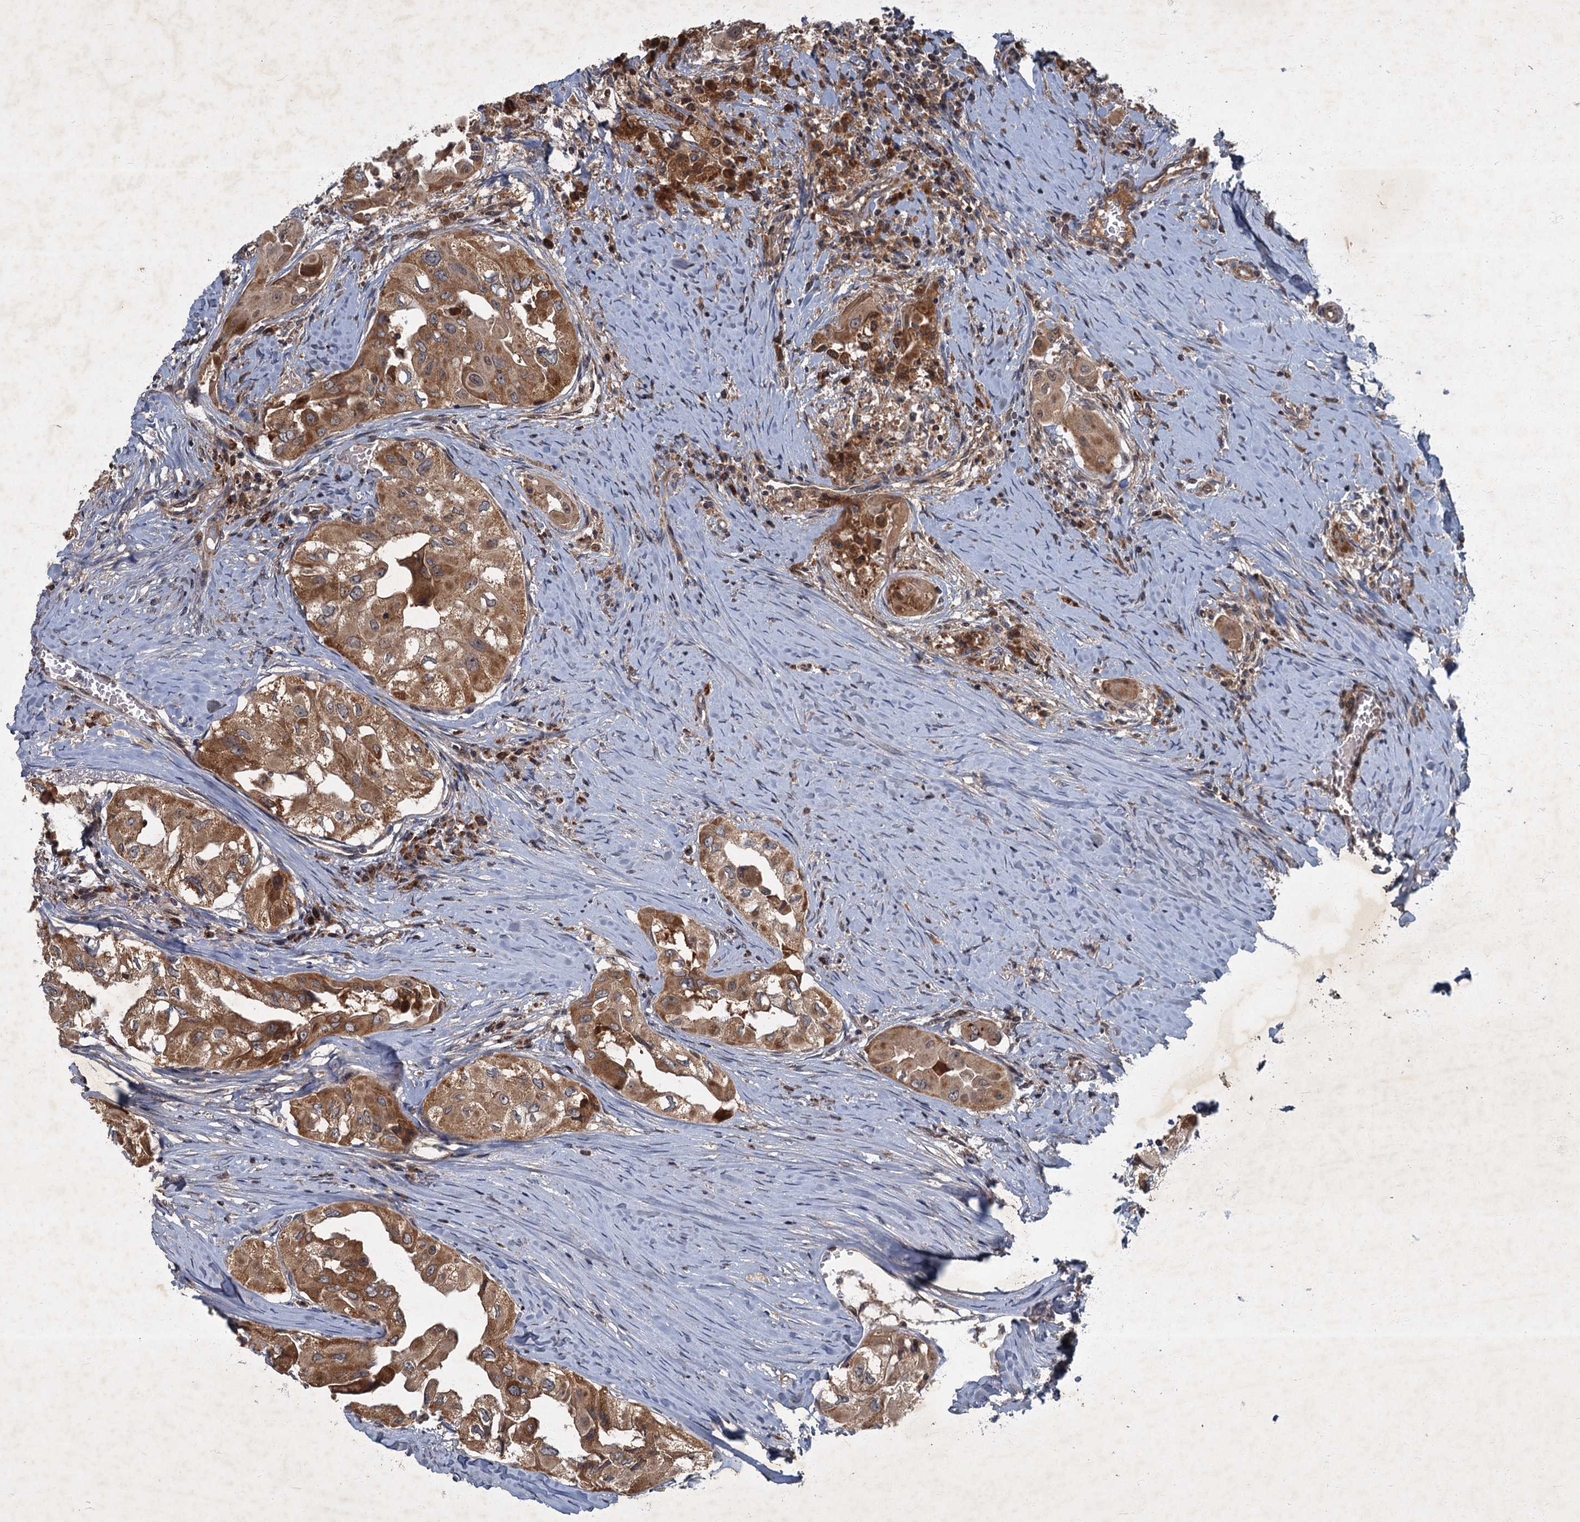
{"staining": {"intensity": "moderate", "quantity": ">75%", "location": "cytoplasmic/membranous"}, "tissue": "thyroid cancer", "cell_type": "Tumor cells", "image_type": "cancer", "snomed": [{"axis": "morphology", "description": "Papillary adenocarcinoma, NOS"}, {"axis": "topography", "description": "Thyroid gland"}], "caption": "A brown stain shows moderate cytoplasmic/membranous positivity of a protein in thyroid cancer (papillary adenocarcinoma) tumor cells. Nuclei are stained in blue.", "gene": "SLC11A2", "patient": {"sex": "female", "age": 59}}